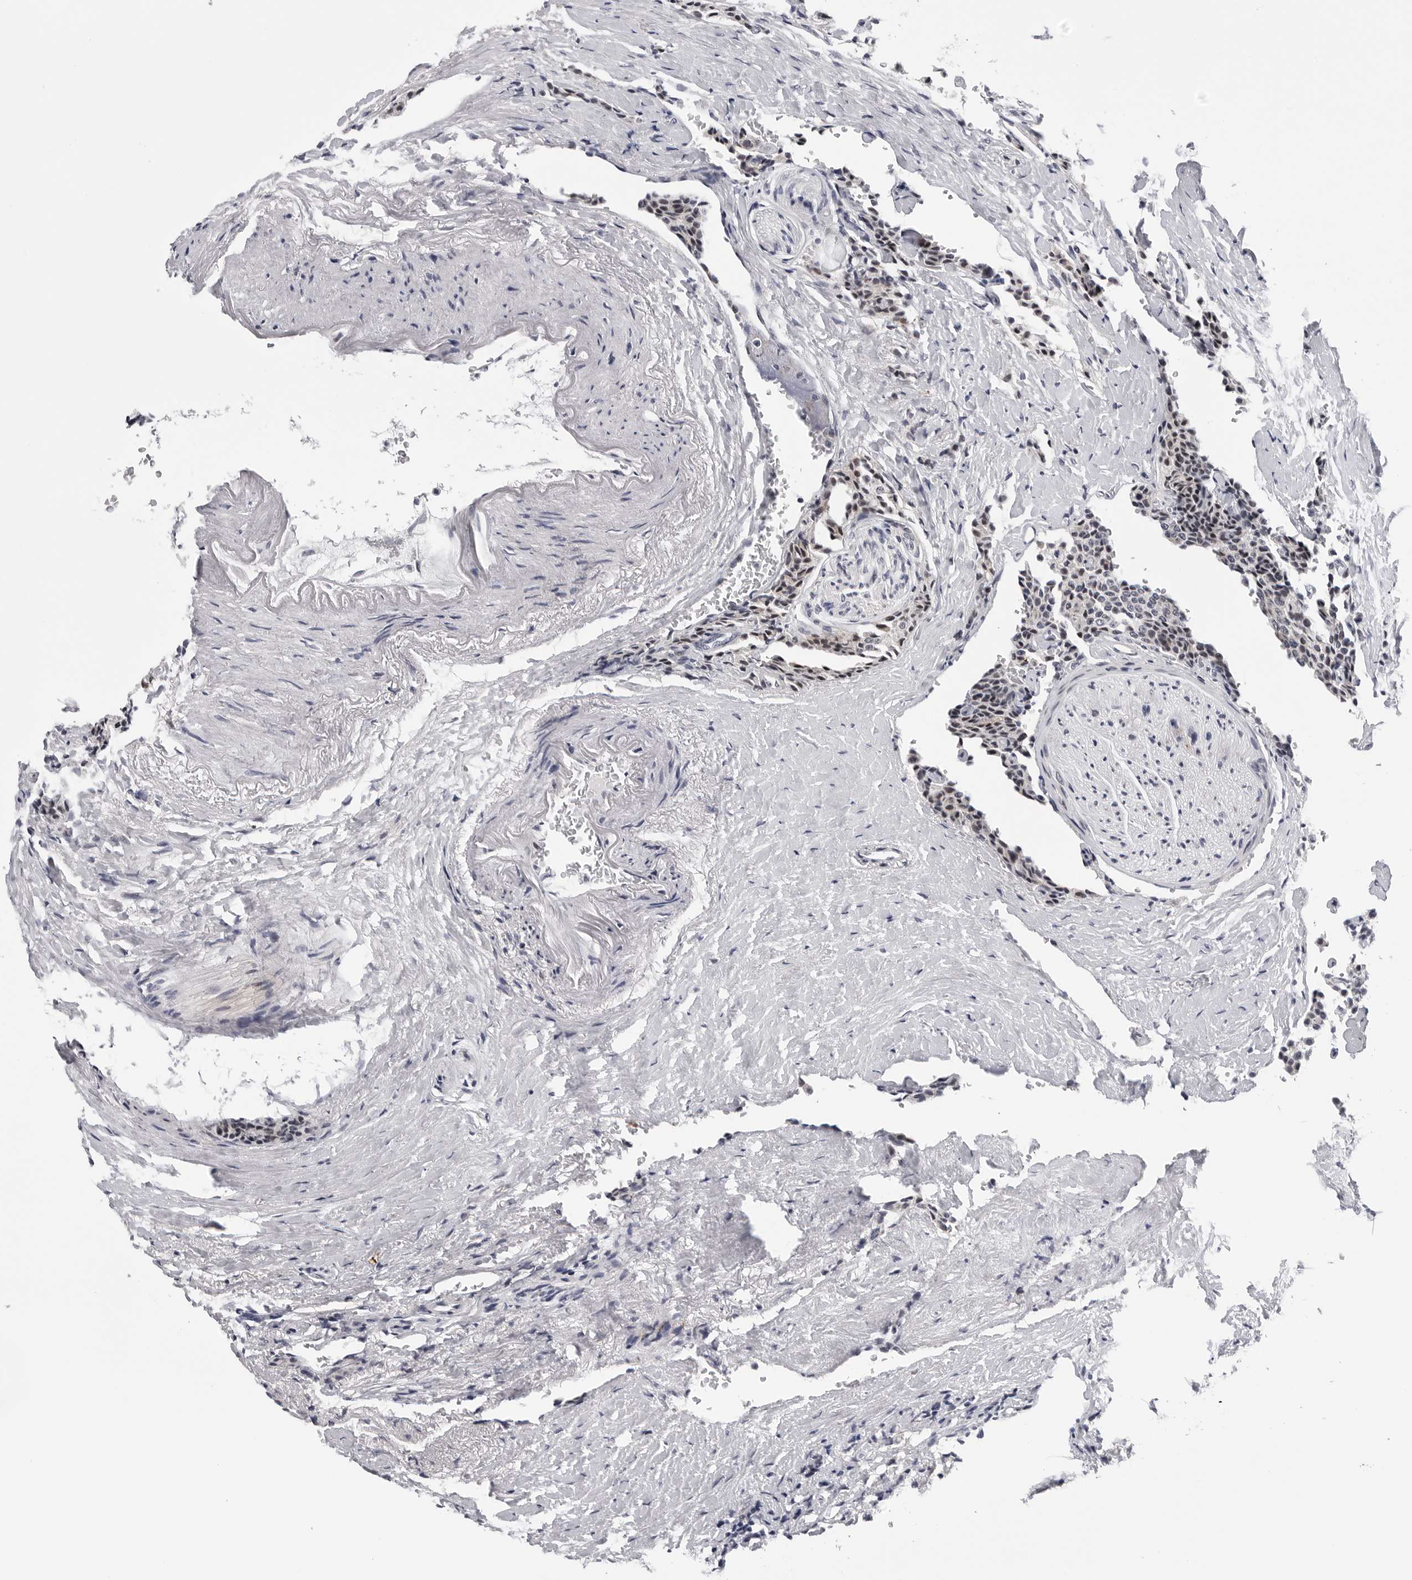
{"staining": {"intensity": "negative", "quantity": "none", "location": "none"}, "tissue": "carcinoid", "cell_type": "Tumor cells", "image_type": "cancer", "snomed": [{"axis": "morphology", "description": "Carcinoid, malignant, NOS"}, {"axis": "topography", "description": "Colon"}], "caption": "DAB immunohistochemical staining of carcinoid shows no significant staining in tumor cells. (Brightfield microscopy of DAB immunohistochemistry at high magnification).", "gene": "CDK20", "patient": {"sex": "female", "age": 61}}